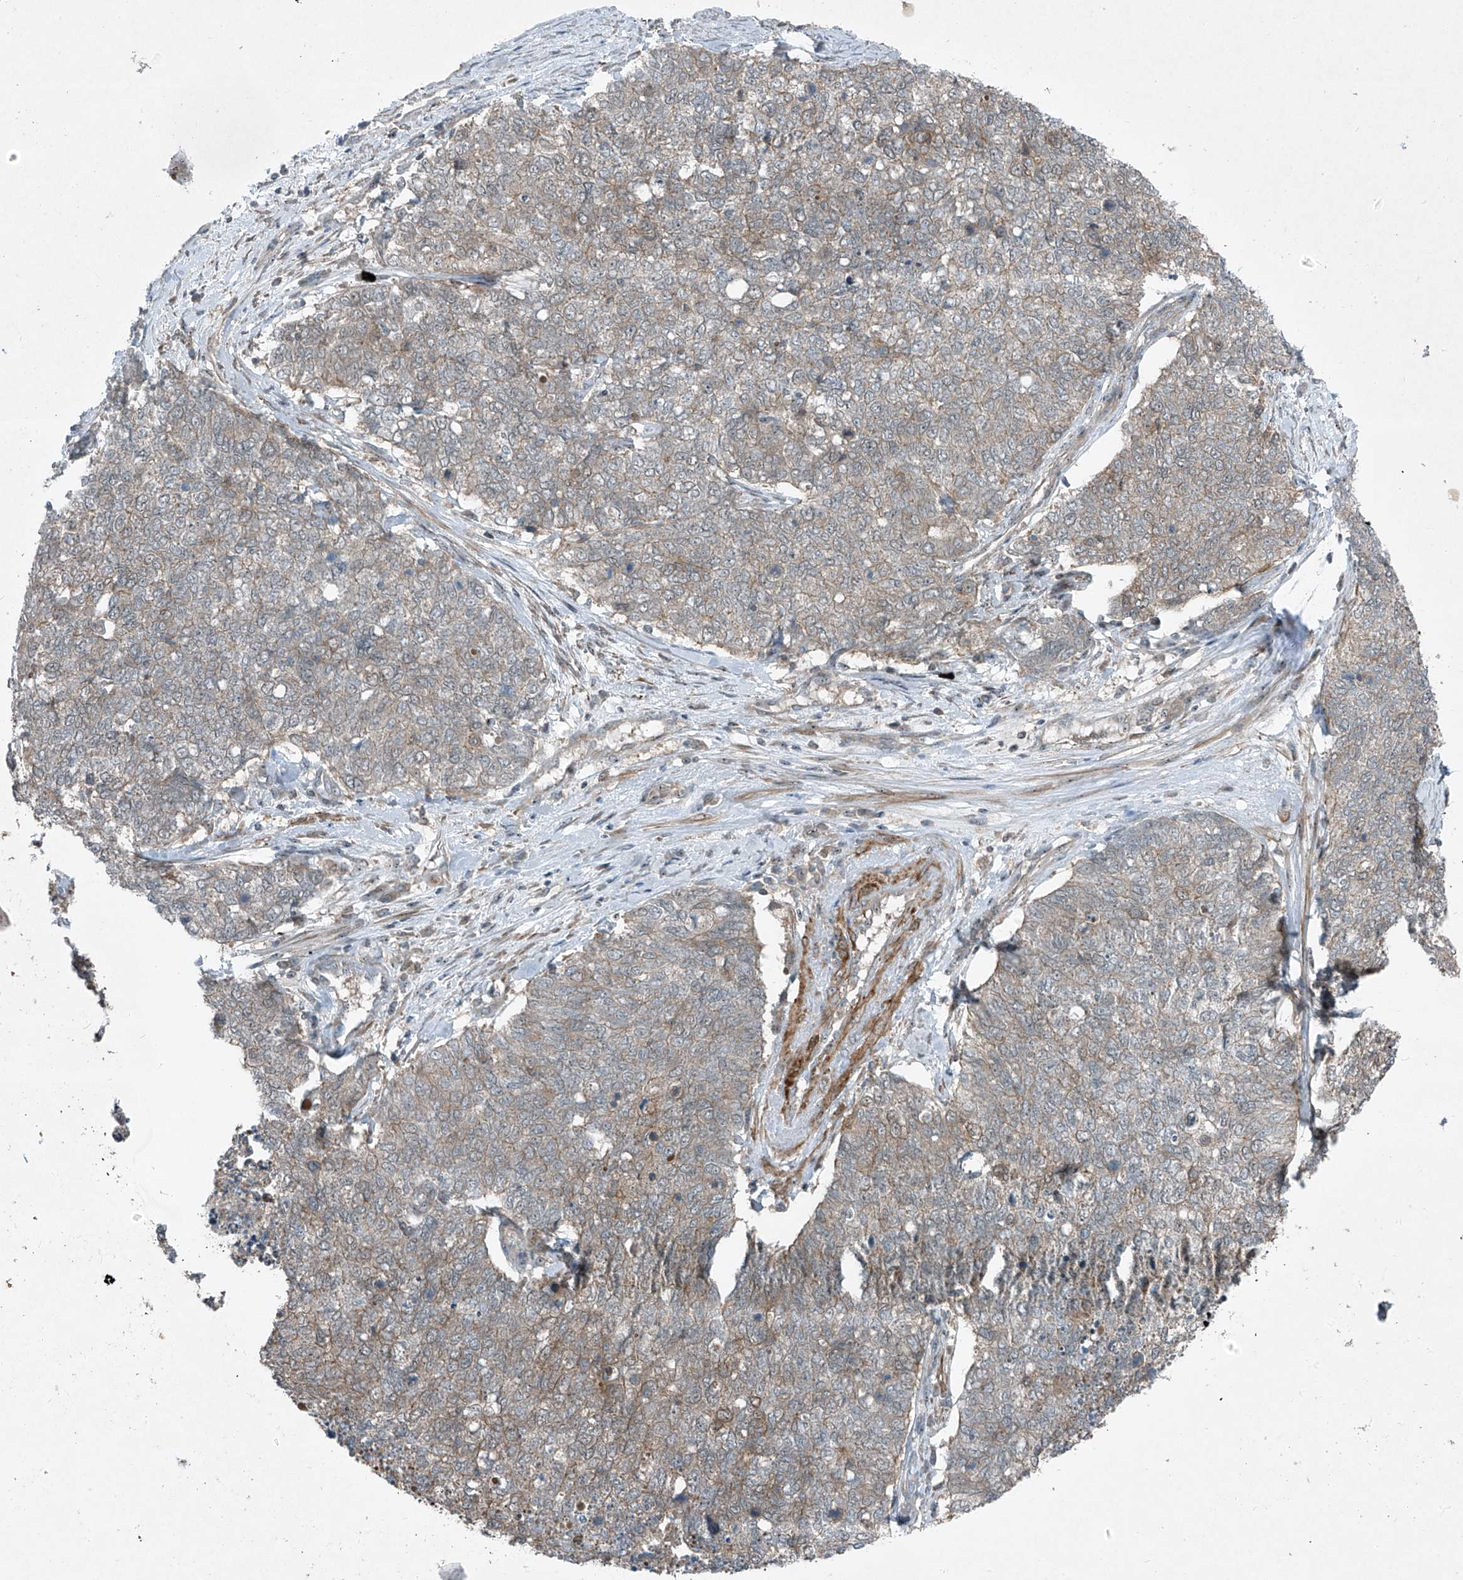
{"staining": {"intensity": "weak", "quantity": "<25%", "location": "cytoplasmic/membranous"}, "tissue": "cervical cancer", "cell_type": "Tumor cells", "image_type": "cancer", "snomed": [{"axis": "morphology", "description": "Squamous cell carcinoma, NOS"}, {"axis": "topography", "description": "Cervix"}], "caption": "Tumor cells show no significant positivity in cervical cancer (squamous cell carcinoma).", "gene": "PPCS", "patient": {"sex": "female", "age": 63}}